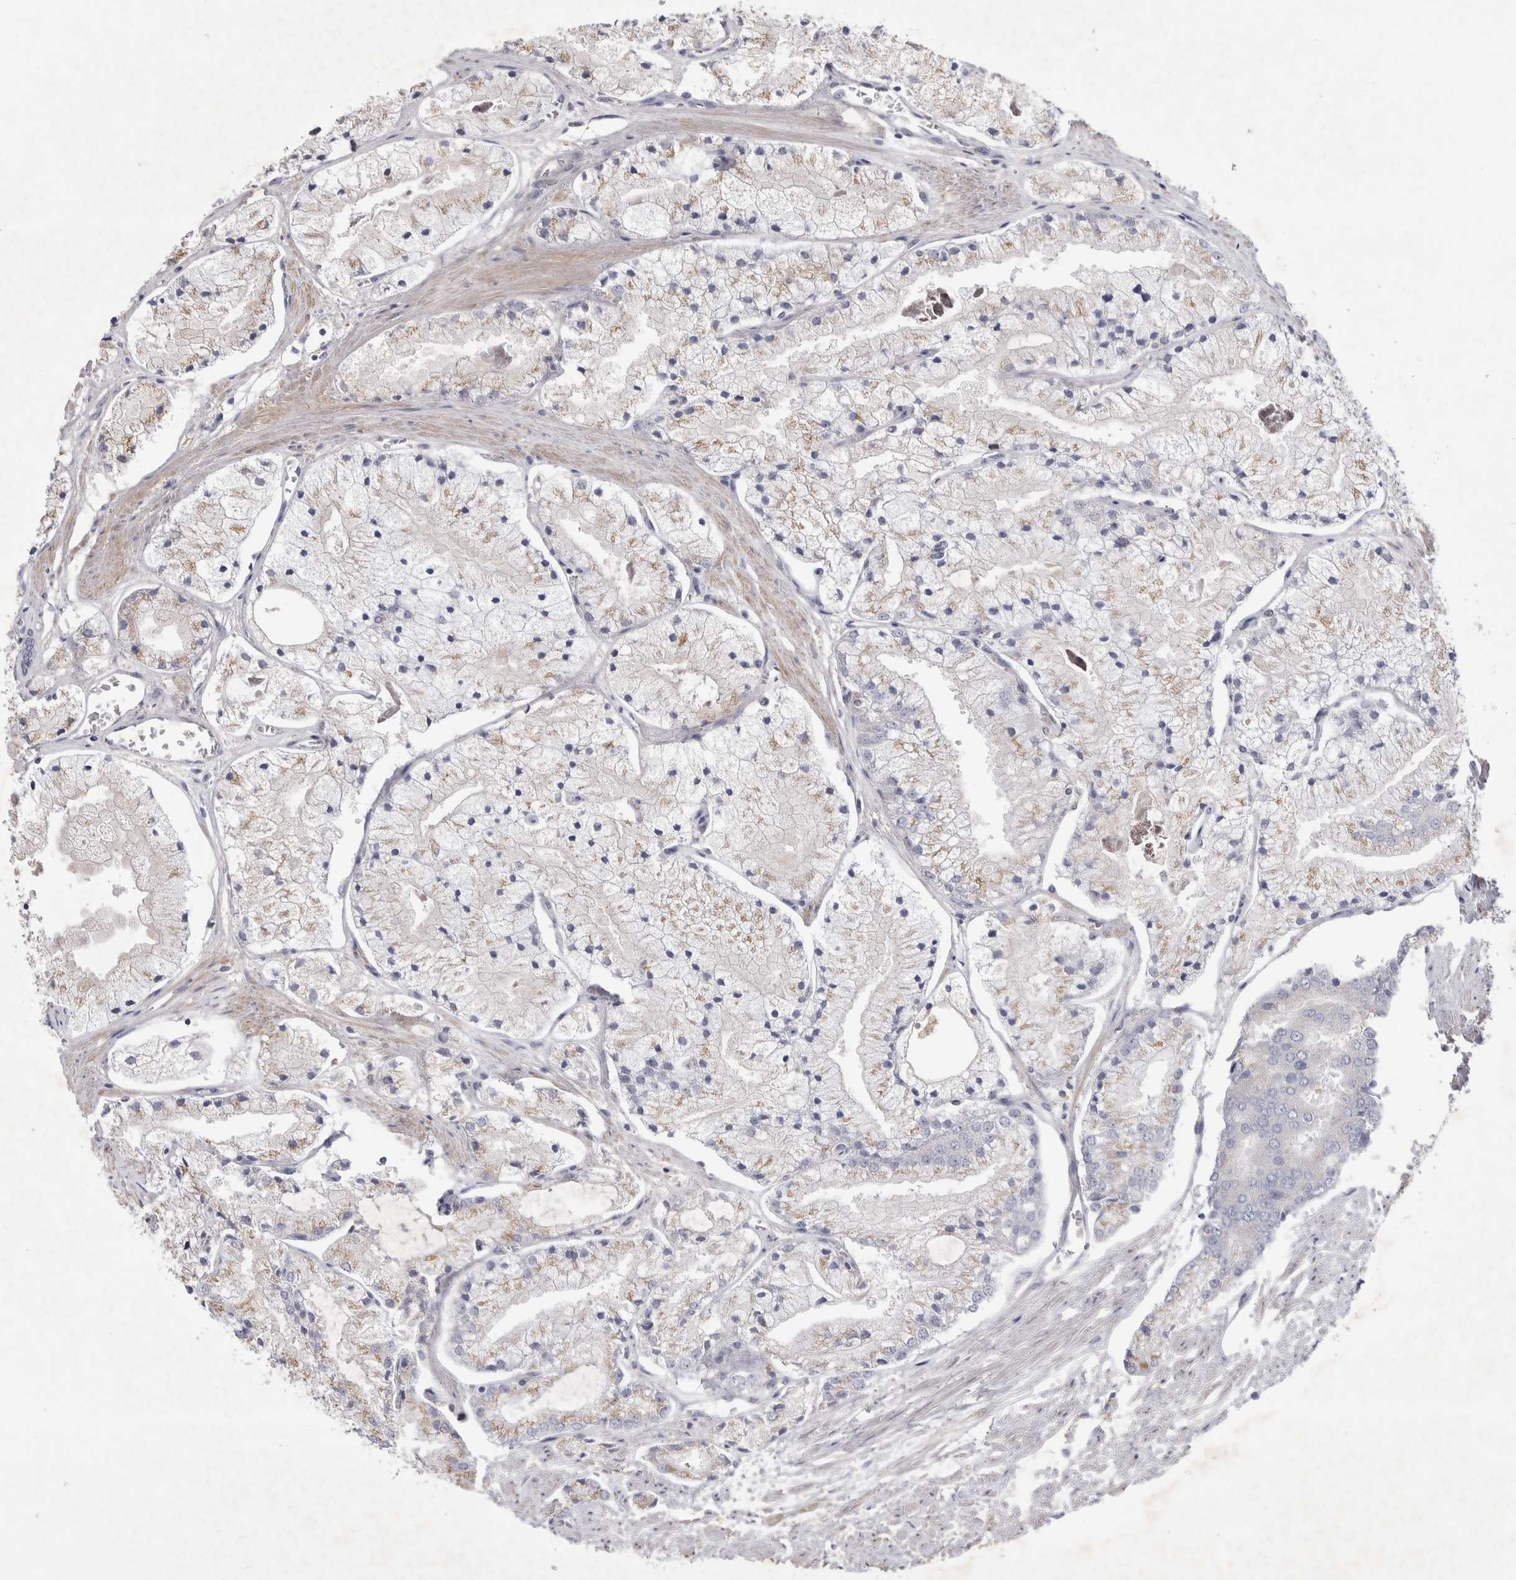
{"staining": {"intensity": "weak", "quantity": "25%-75%", "location": "cytoplasmic/membranous"}, "tissue": "prostate cancer", "cell_type": "Tumor cells", "image_type": "cancer", "snomed": [{"axis": "morphology", "description": "Adenocarcinoma, High grade"}, {"axis": "topography", "description": "Prostate"}], "caption": "Protein expression analysis of human prostate cancer reveals weak cytoplasmic/membranous expression in approximately 25%-75% of tumor cells.", "gene": "SRD5A3", "patient": {"sex": "male", "age": 50}}